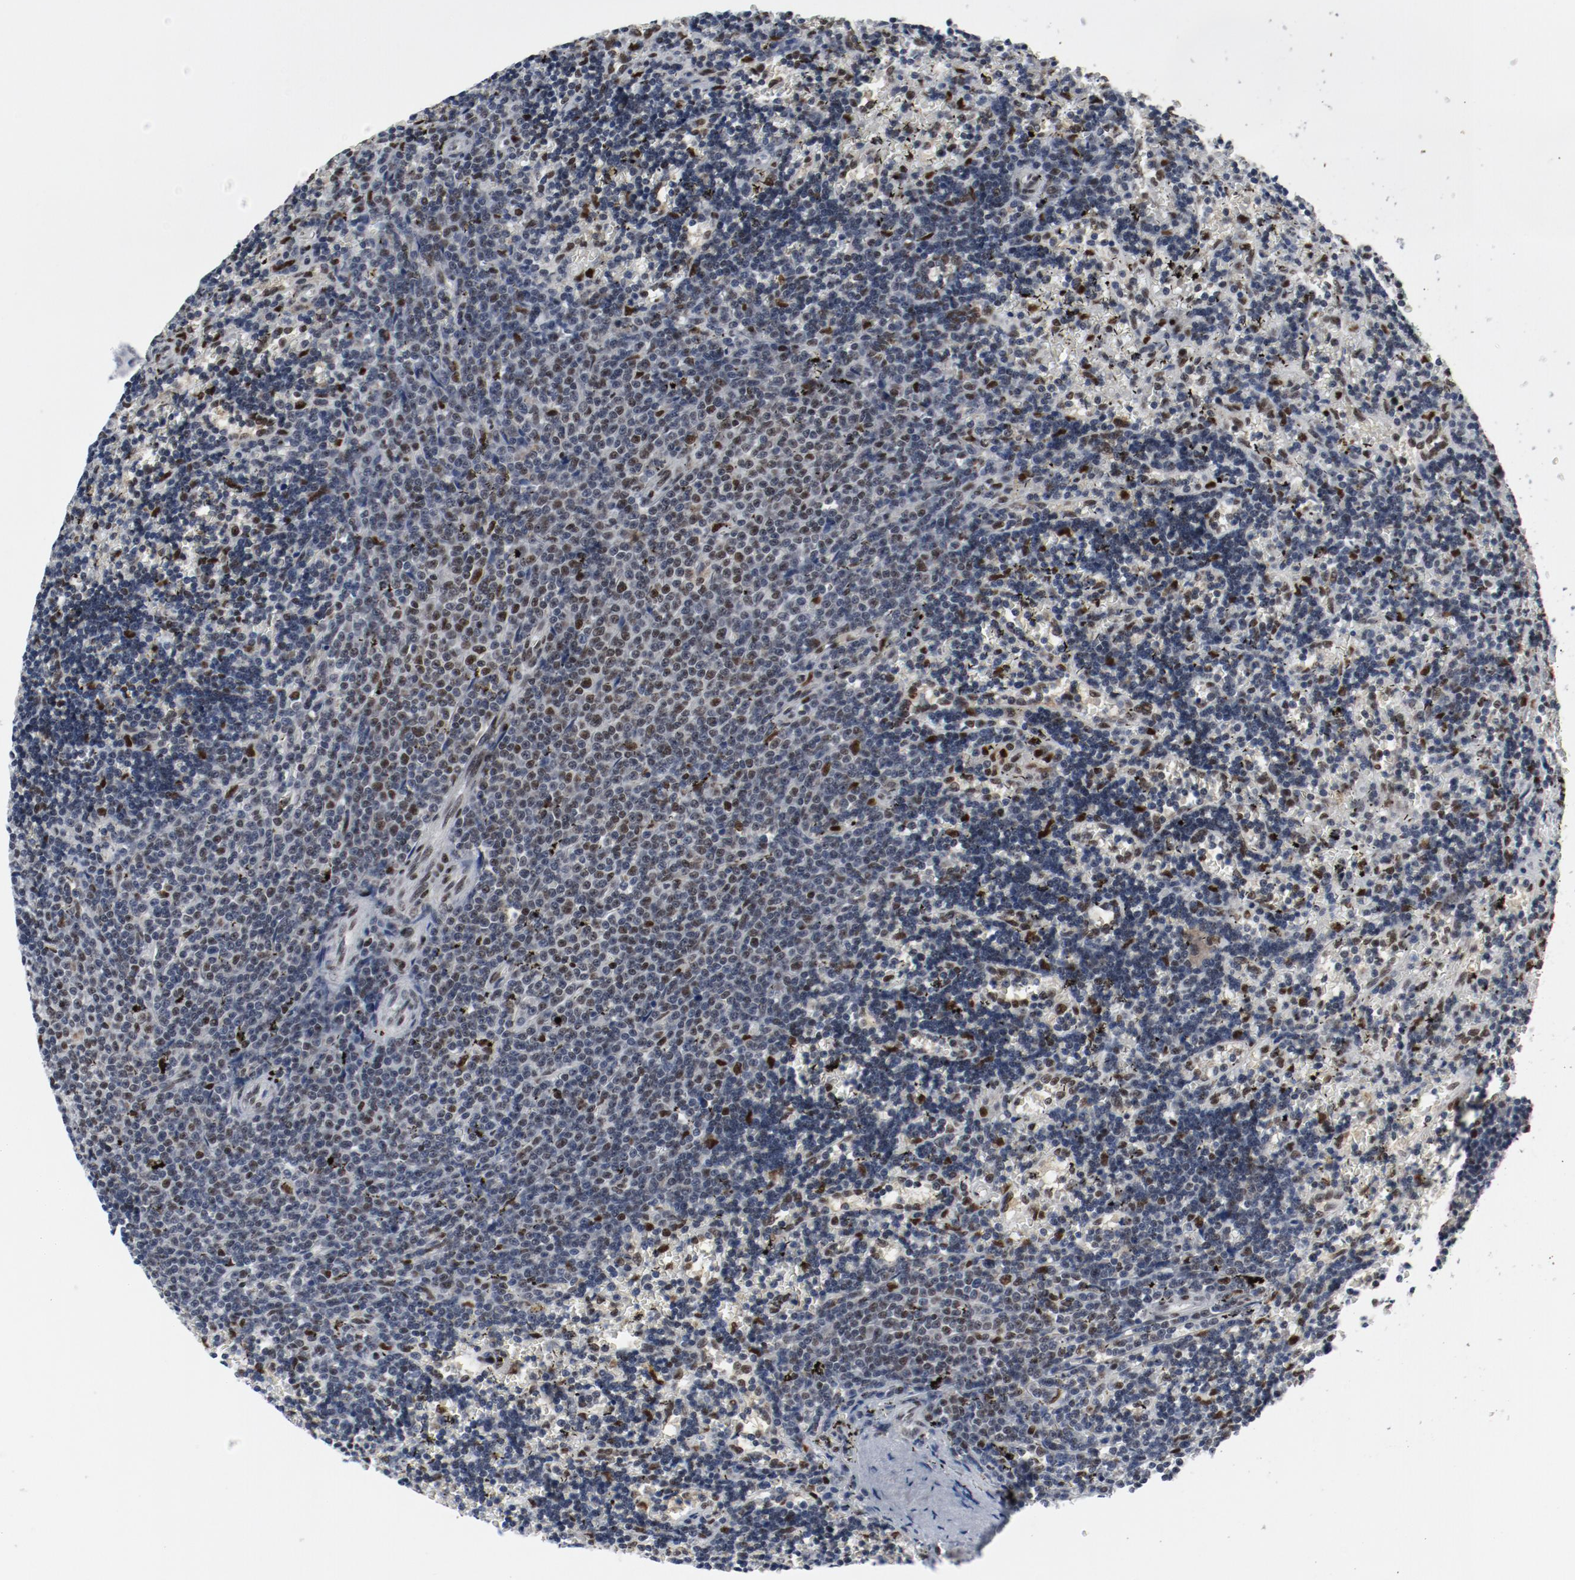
{"staining": {"intensity": "moderate", "quantity": "25%-75%", "location": "nuclear"}, "tissue": "lymphoma", "cell_type": "Tumor cells", "image_type": "cancer", "snomed": [{"axis": "morphology", "description": "Malignant lymphoma, non-Hodgkin's type, Low grade"}, {"axis": "topography", "description": "Spleen"}], "caption": "Protein expression analysis of human low-grade malignant lymphoma, non-Hodgkin's type reveals moderate nuclear staining in approximately 25%-75% of tumor cells.", "gene": "JMJD6", "patient": {"sex": "male", "age": 60}}